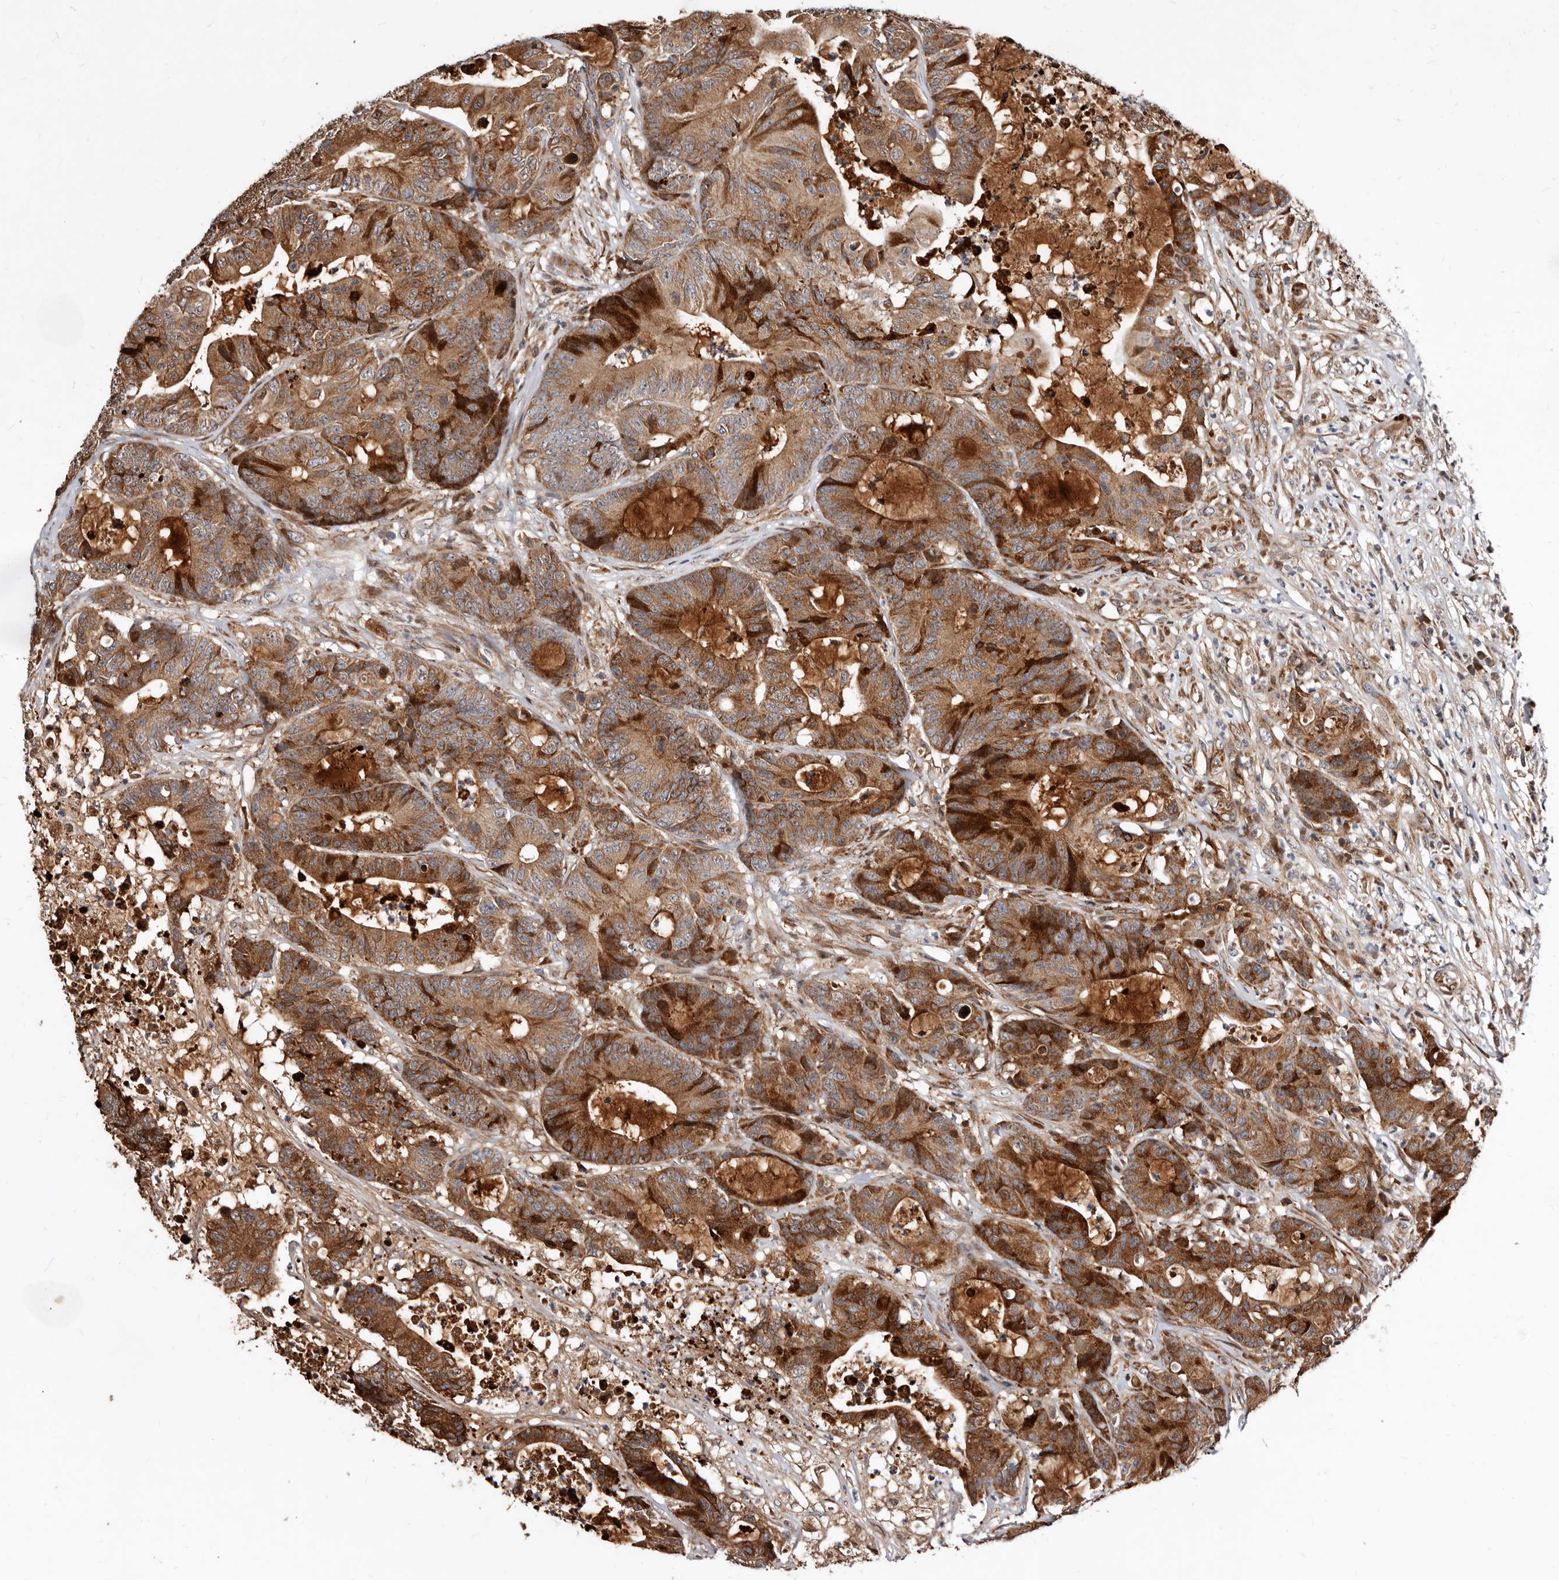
{"staining": {"intensity": "strong", "quantity": ">75%", "location": "cytoplasmic/membranous"}, "tissue": "colorectal cancer", "cell_type": "Tumor cells", "image_type": "cancer", "snomed": [{"axis": "morphology", "description": "Adenocarcinoma, NOS"}, {"axis": "topography", "description": "Colon"}], "caption": "An immunohistochemistry (IHC) micrograph of tumor tissue is shown. Protein staining in brown highlights strong cytoplasmic/membranous positivity in adenocarcinoma (colorectal) within tumor cells. The protein of interest is shown in brown color, while the nuclei are stained blue.", "gene": "WEE2", "patient": {"sex": "female", "age": 84}}